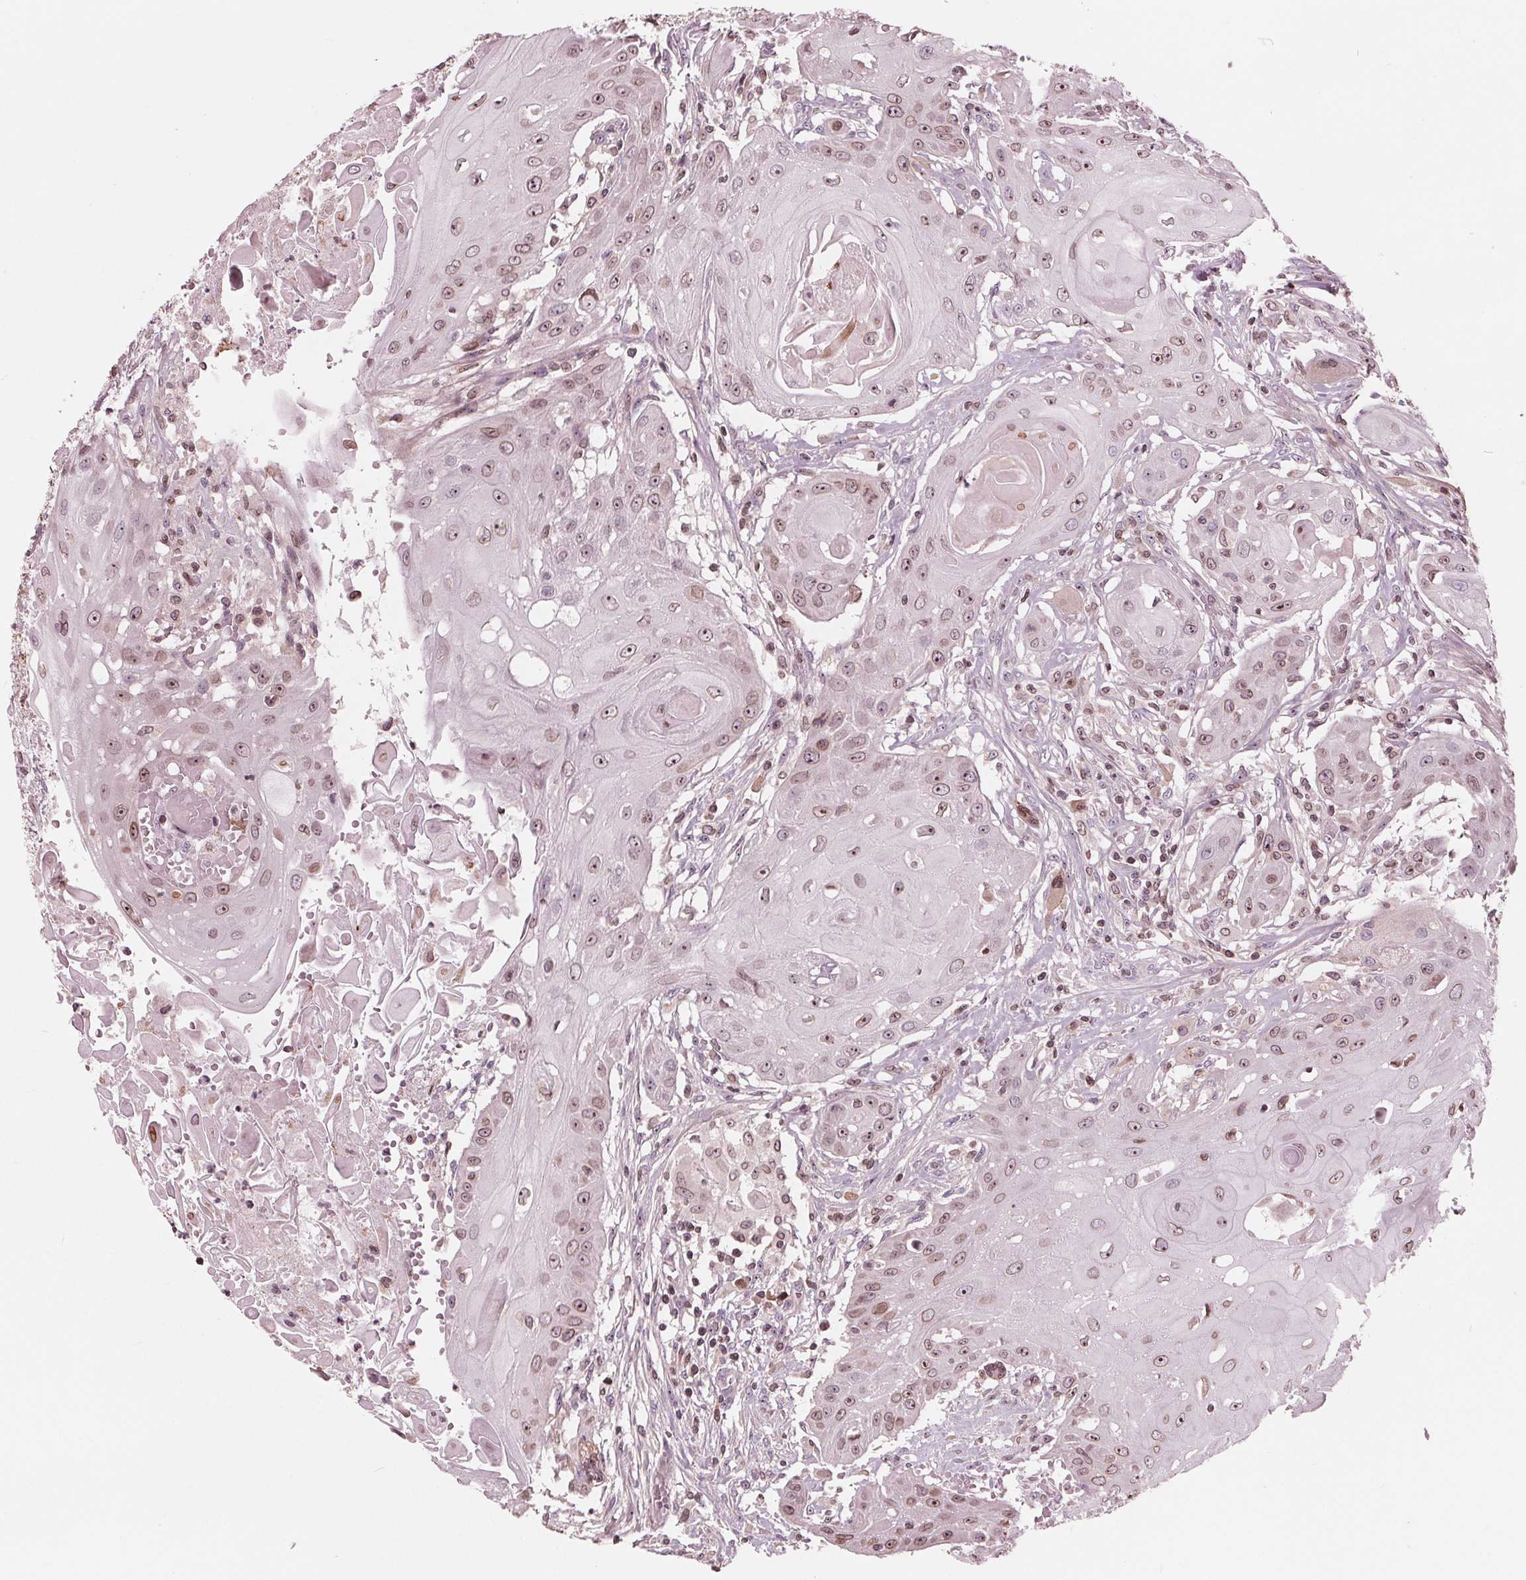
{"staining": {"intensity": "moderate", "quantity": ">75%", "location": "cytoplasmic/membranous,nuclear"}, "tissue": "head and neck cancer", "cell_type": "Tumor cells", "image_type": "cancer", "snomed": [{"axis": "morphology", "description": "Squamous cell carcinoma, NOS"}, {"axis": "topography", "description": "Oral tissue"}, {"axis": "topography", "description": "Head-Neck"}, {"axis": "topography", "description": "Neck, NOS"}], "caption": "Immunohistochemistry of head and neck squamous cell carcinoma reveals medium levels of moderate cytoplasmic/membranous and nuclear expression in approximately >75% of tumor cells.", "gene": "NUP210", "patient": {"sex": "female", "age": 55}}